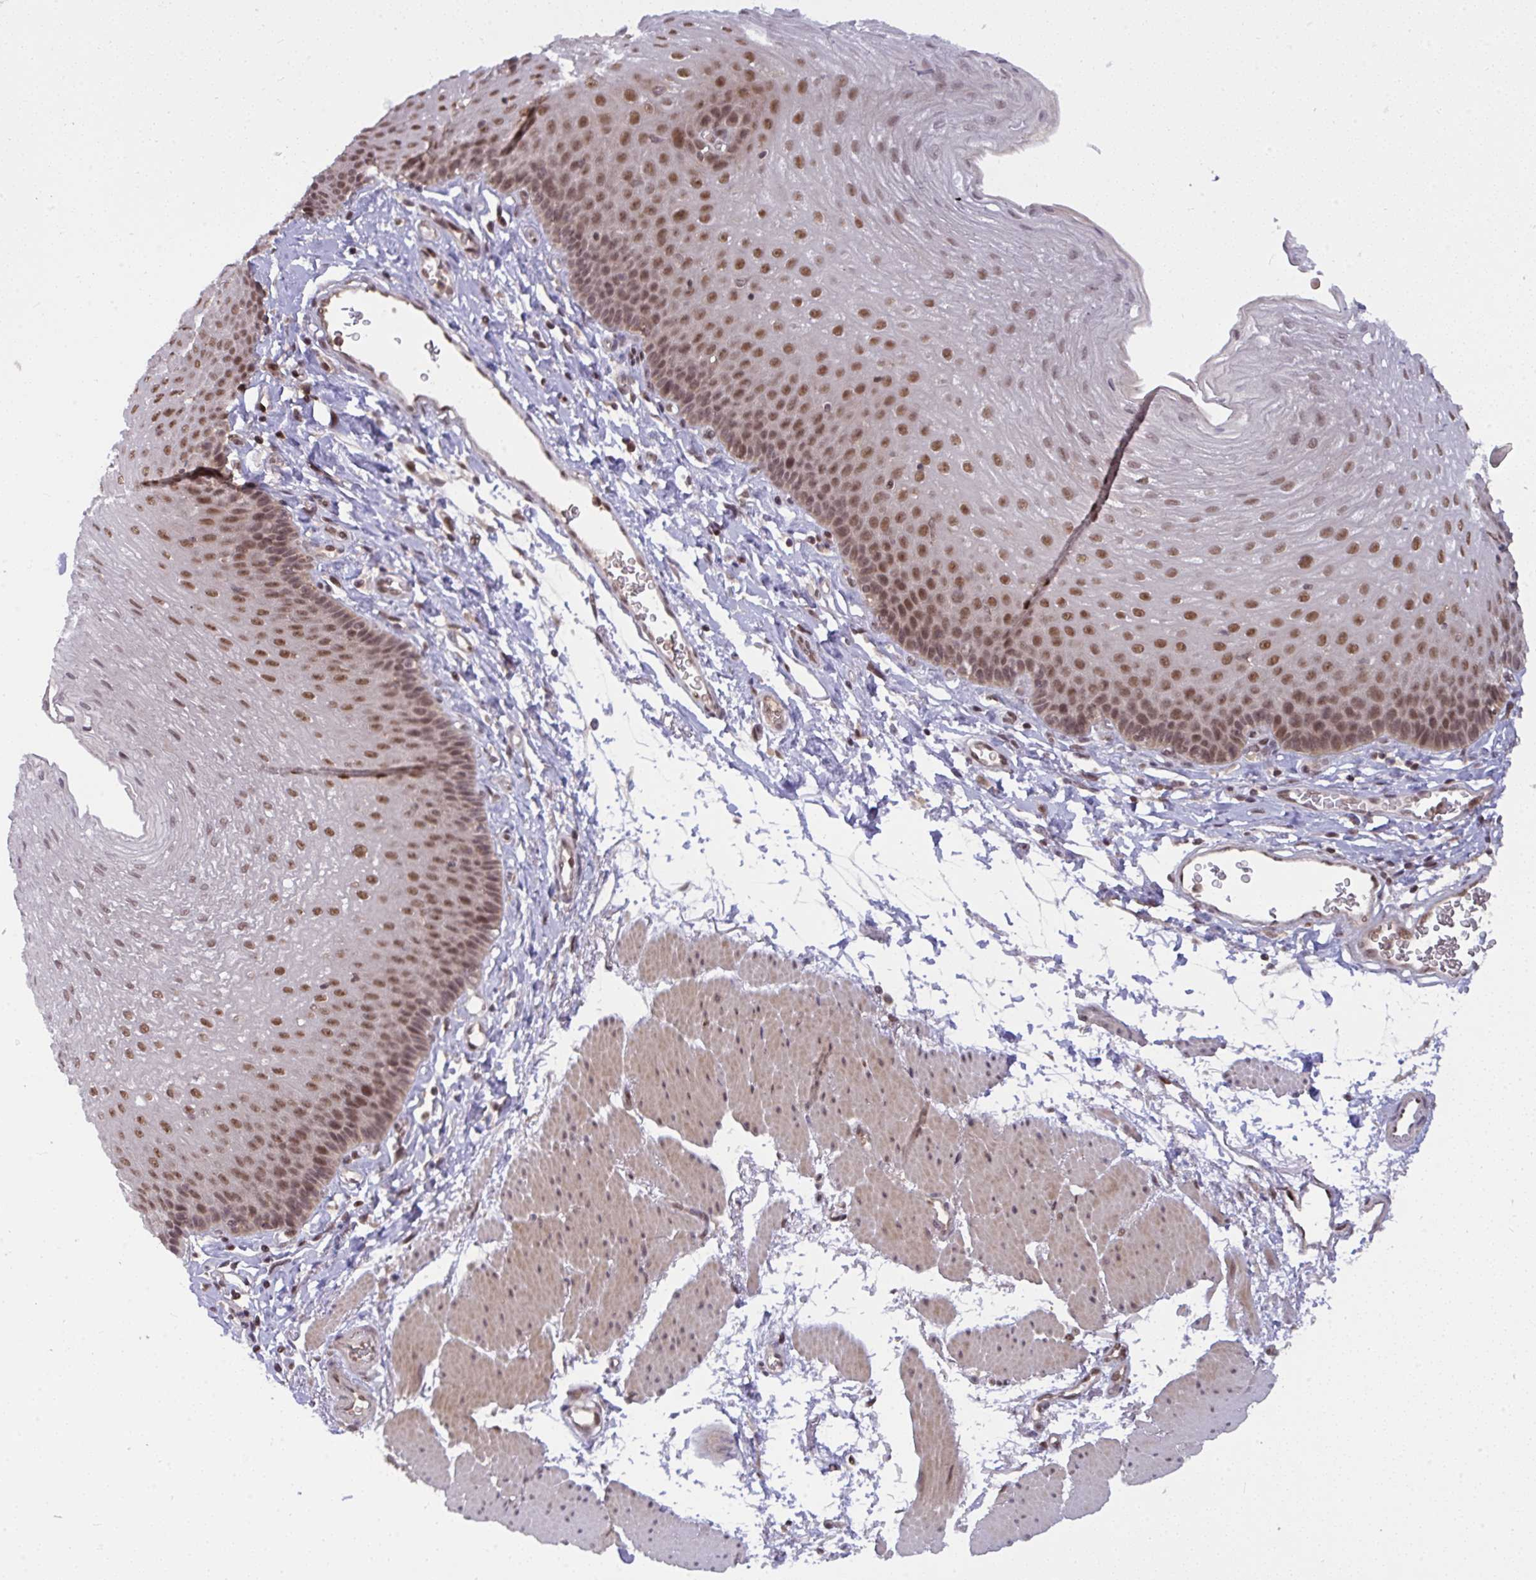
{"staining": {"intensity": "moderate", "quantity": ">75%", "location": "nuclear"}, "tissue": "esophagus", "cell_type": "Squamous epithelial cells", "image_type": "normal", "snomed": [{"axis": "morphology", "description": "Normal tissue, NOS"}, {"axis": "topography", "description": "Esophagus"}], "caption": "This is an image of immunohistochemistry (IHC) staining of unremarkable esophagus, which shows moderate staining in the nuclear of squamous epithelial cells.", "gene": "KLF2", "patient": {"sex": "female", "age": 81}}